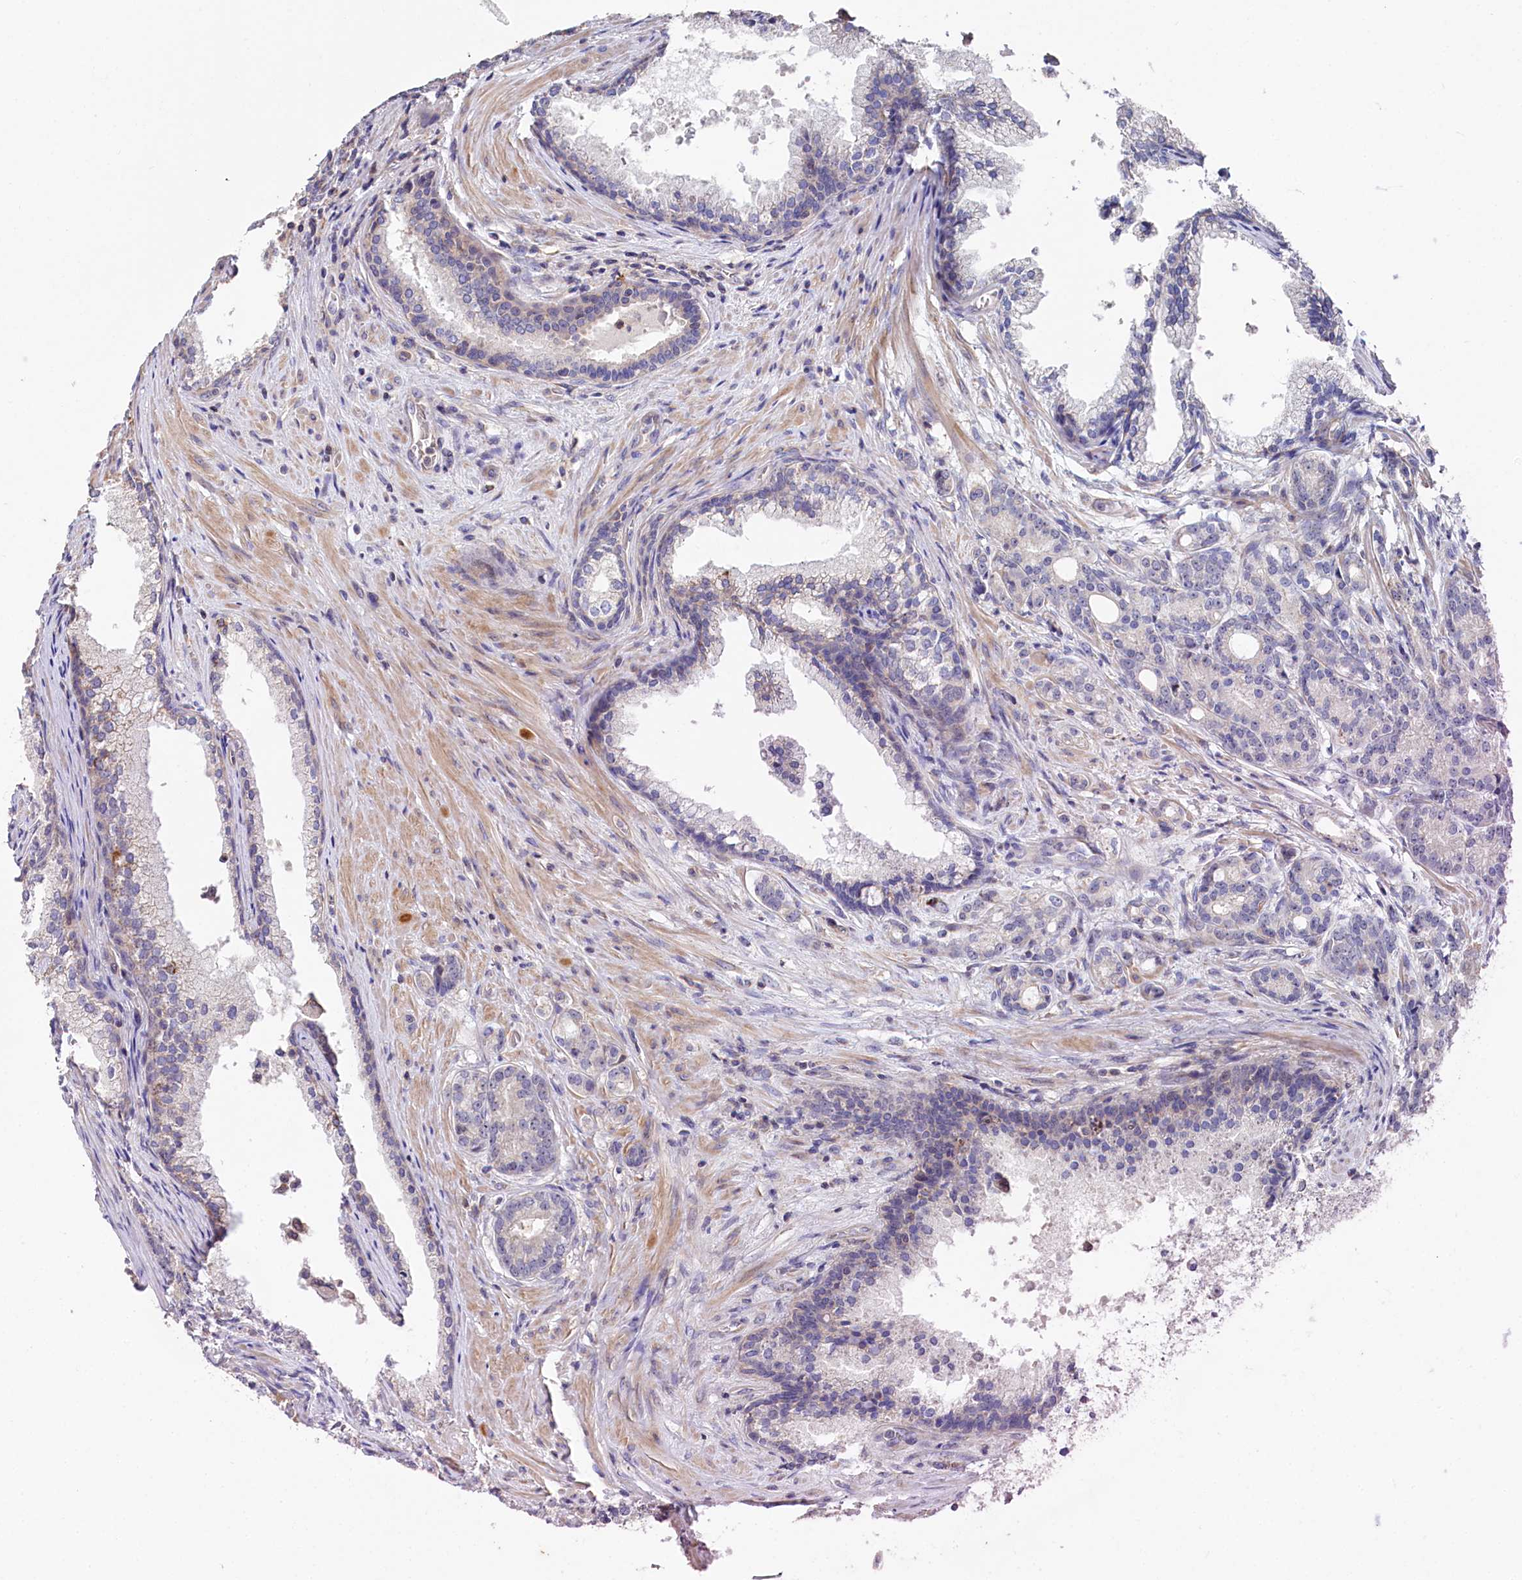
{"staining": {"intensity": "weak", "quantity": "<25%", "location": "nuclear"}, "tissue": "prostate cancer", "cell_type": "Tumor cells", "image_type": "cancer", "snomed": [{"axis": "morphology", "description": "Adenocarcinoma, Low grade"}, {"axis": "topography", "description": "Prostate"}], "caption": "Immunohistochemistry image of low-grade adenocarcinoma (prostate) stained for a protein (brown), which reveals no staining in tumor cells. (Stains: DAB immunohistochemistry (IHC) with hematoxylin counter stain, Microscopy: brightfield microscopy at high magnification).", "gene": "RPUSD3", "patient": {"sex": "male", "age": 71}}